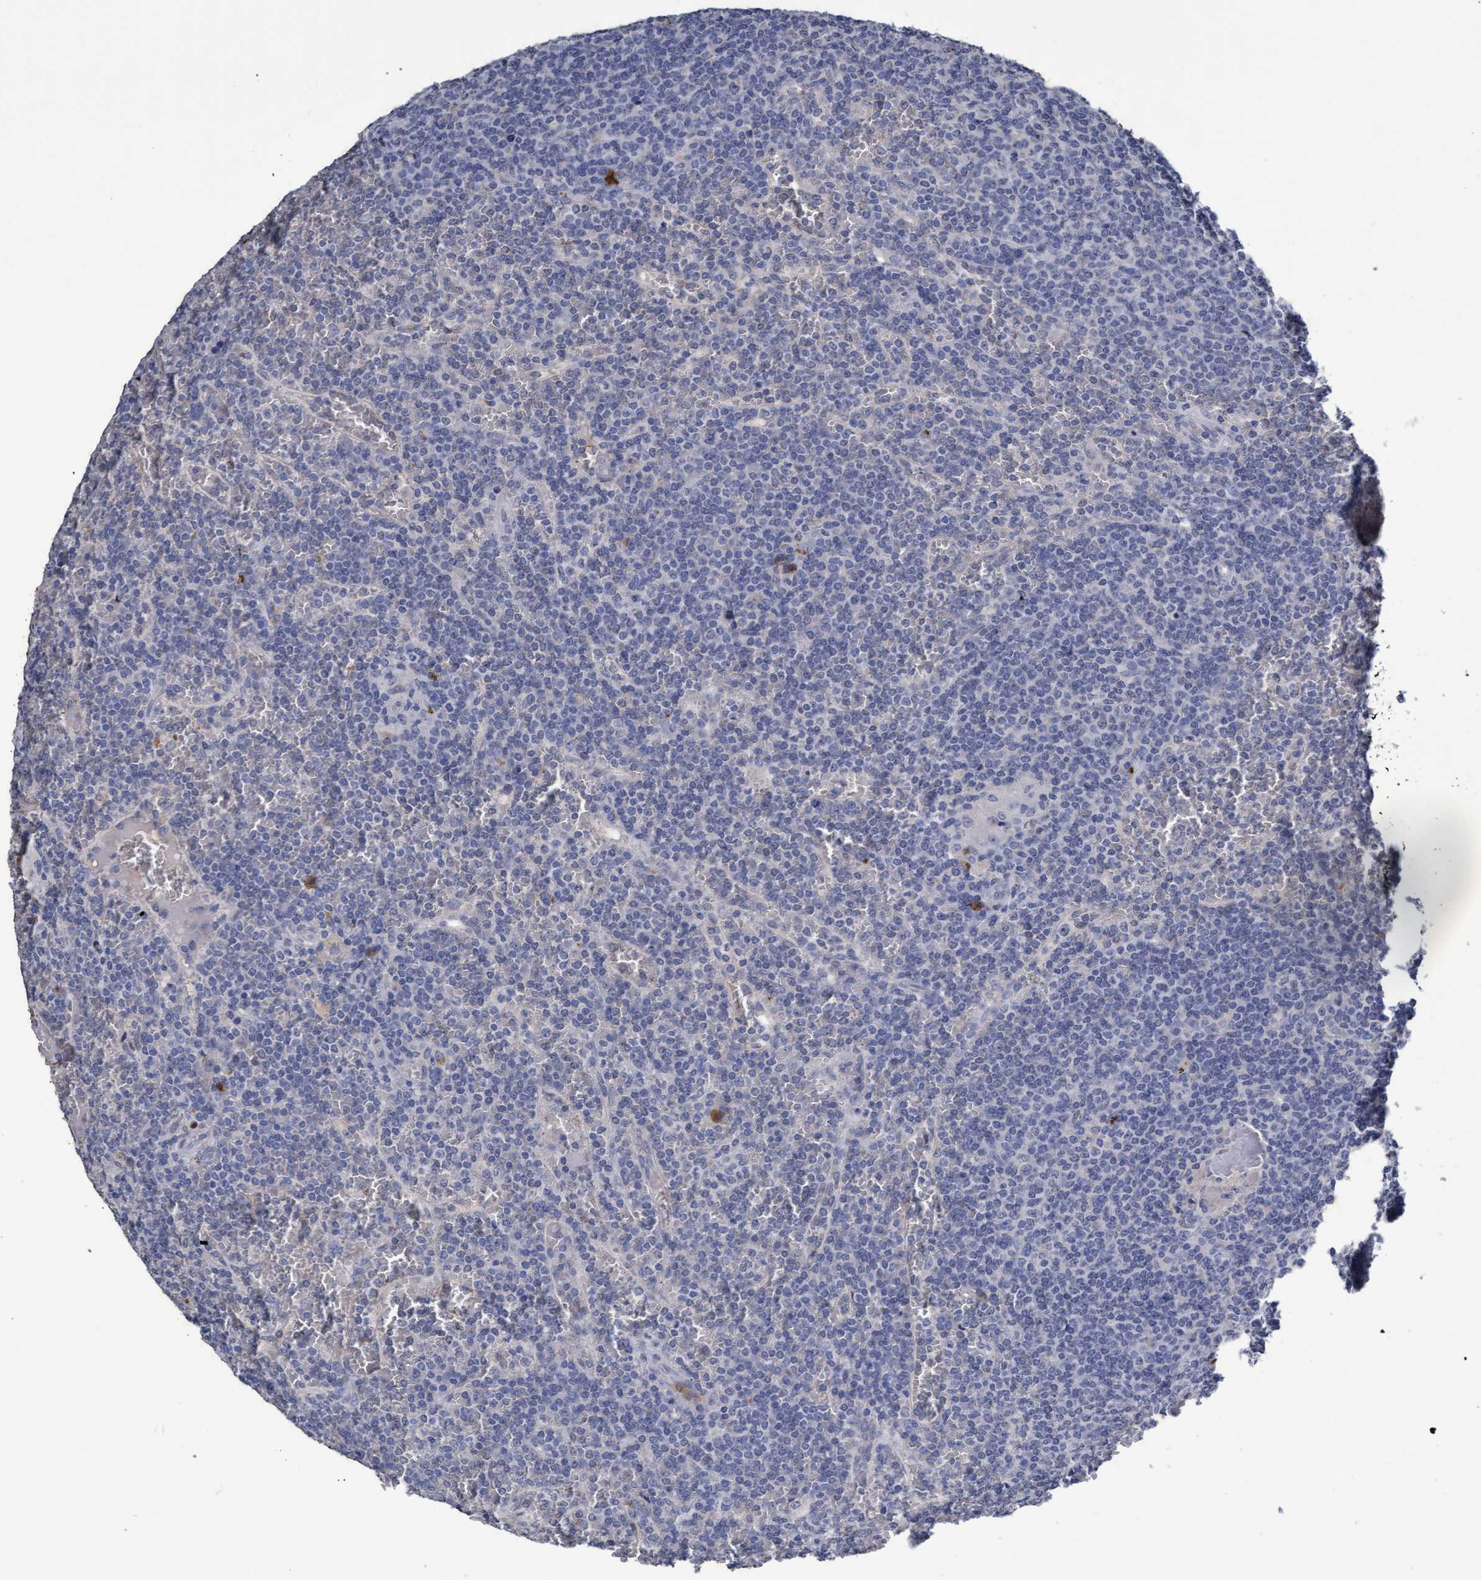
{"staining": {"intensity": "negative", "quantity": "none", "location": "none"}, "tissue": "lymphoma", "cell_type": "Tumor cells", "image_type": "cancer", "snomed": [{"axis": "morphology", "description": "Malignant lymphoma, non-Hodgkin's type, Low grade"}, {"axis": "topography", "description": "Spleen"}], "caption": "Immunohistochemical staining of low-grade malignant lymphoma, non-Hodgkin's type reveals no significant expression in tumor cells.", "gene": "GPR39", "patient": {"sex": "female", "age": 19}}